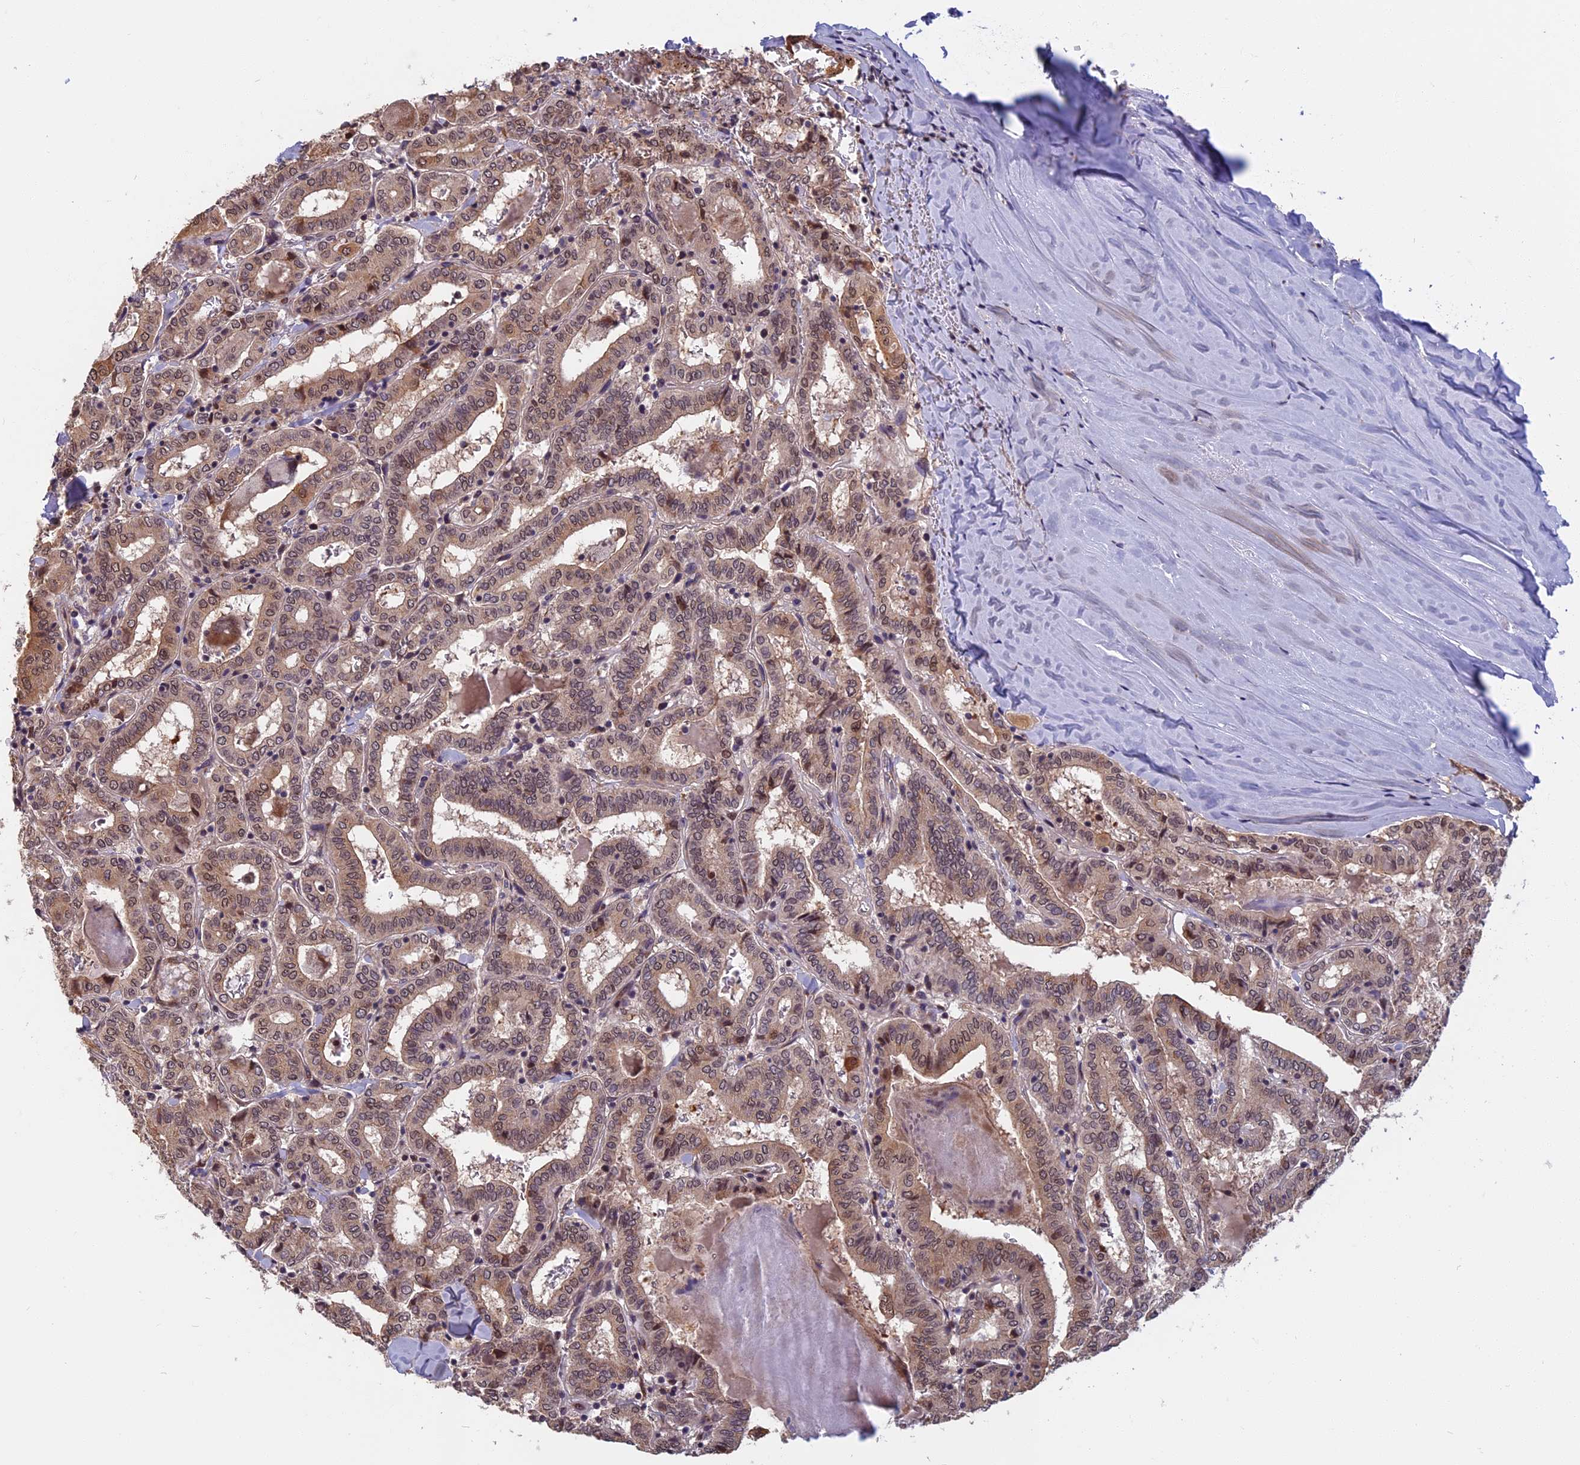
{"staining": {"intensity": "moderate", "quantity": ">75%", "location": "cytoplasmic/membranous,nuclear"}, "tissue": "thyroid cancer", "cell_type": "Tumor cells", "image_type": "cancer", "snomed": [{"axis": "morphology", "description": "Papillary adenocarcinoma, NOS"}, {"axis": "topography", "description": "Thyroid gland"}], "caption": "Immunohistochemical staining of human papillary adenocarcinoma (thyroid) reveals medium levels of moderate cytoplasmic/membranous and nuclear expression in about >75% of tumor cells.", "gene": "CCDC113", "patient": {"sex": "female", "age": 72}}